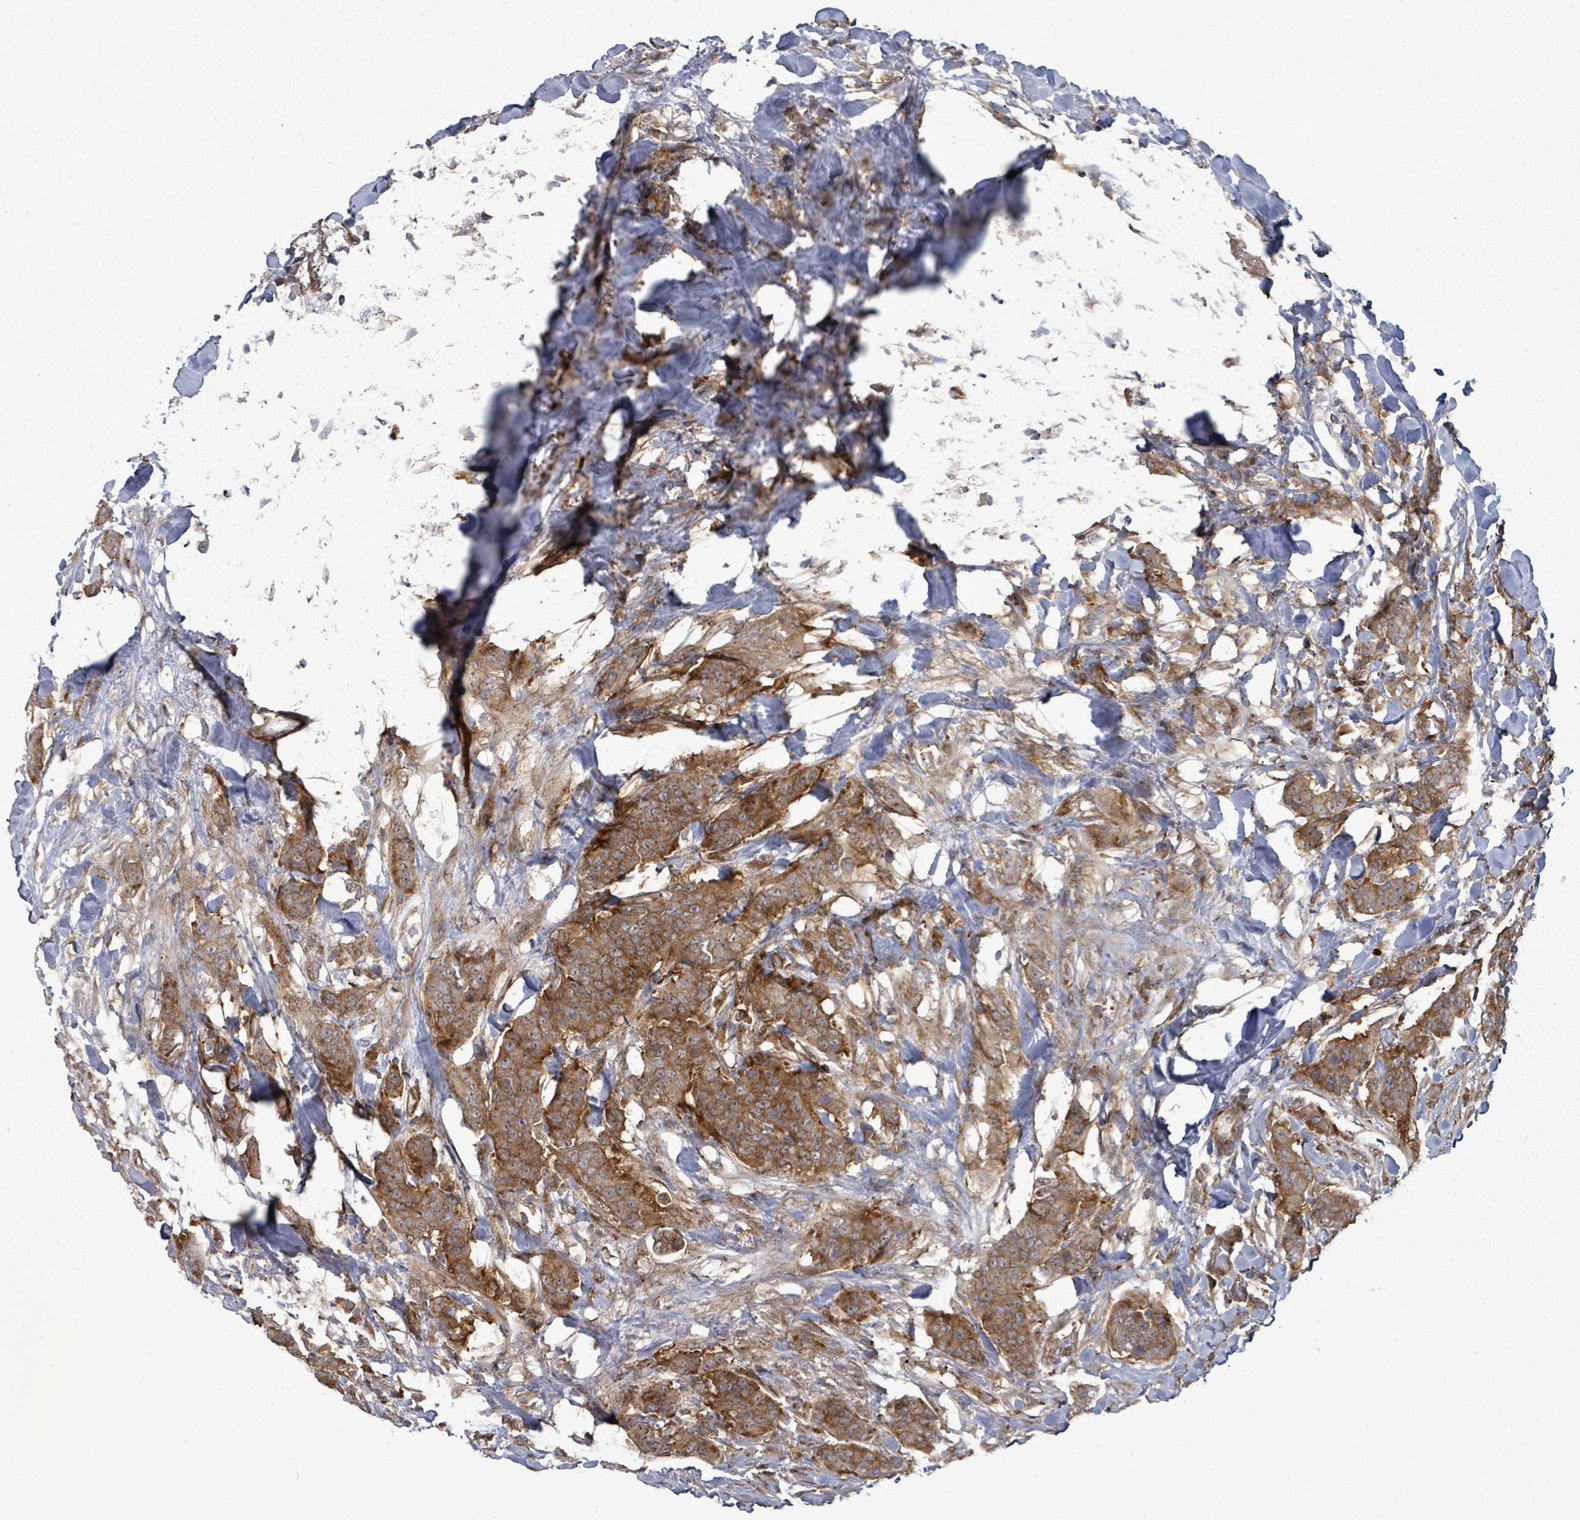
{"staining": {"intensity": "moderate", "quantity": ">75%", "location": "cytoplasmic/membranous"}, "tissue": "breast cancer", "cell_type": "Tumor cells", "image_type": "cancer", "snomed": [{"axis": "morphology", "description": "Duct carcinoma"}, {"axis": "topography", "description": "Breast"}], "caption": "DAB (3,3'-diaminobenzidine) immunohistochemical staining of human breast intraductal carcinoma shows moderate cytoplasmic/membranous protein positivity in about >75% of tumor cells. (DAB (3,3'-diaminobenzidine) IHC, brown staining for protein, blue staining for nuclei).", "gene": "EIF3C", "patient": {"sex": "female", "age": 40}}